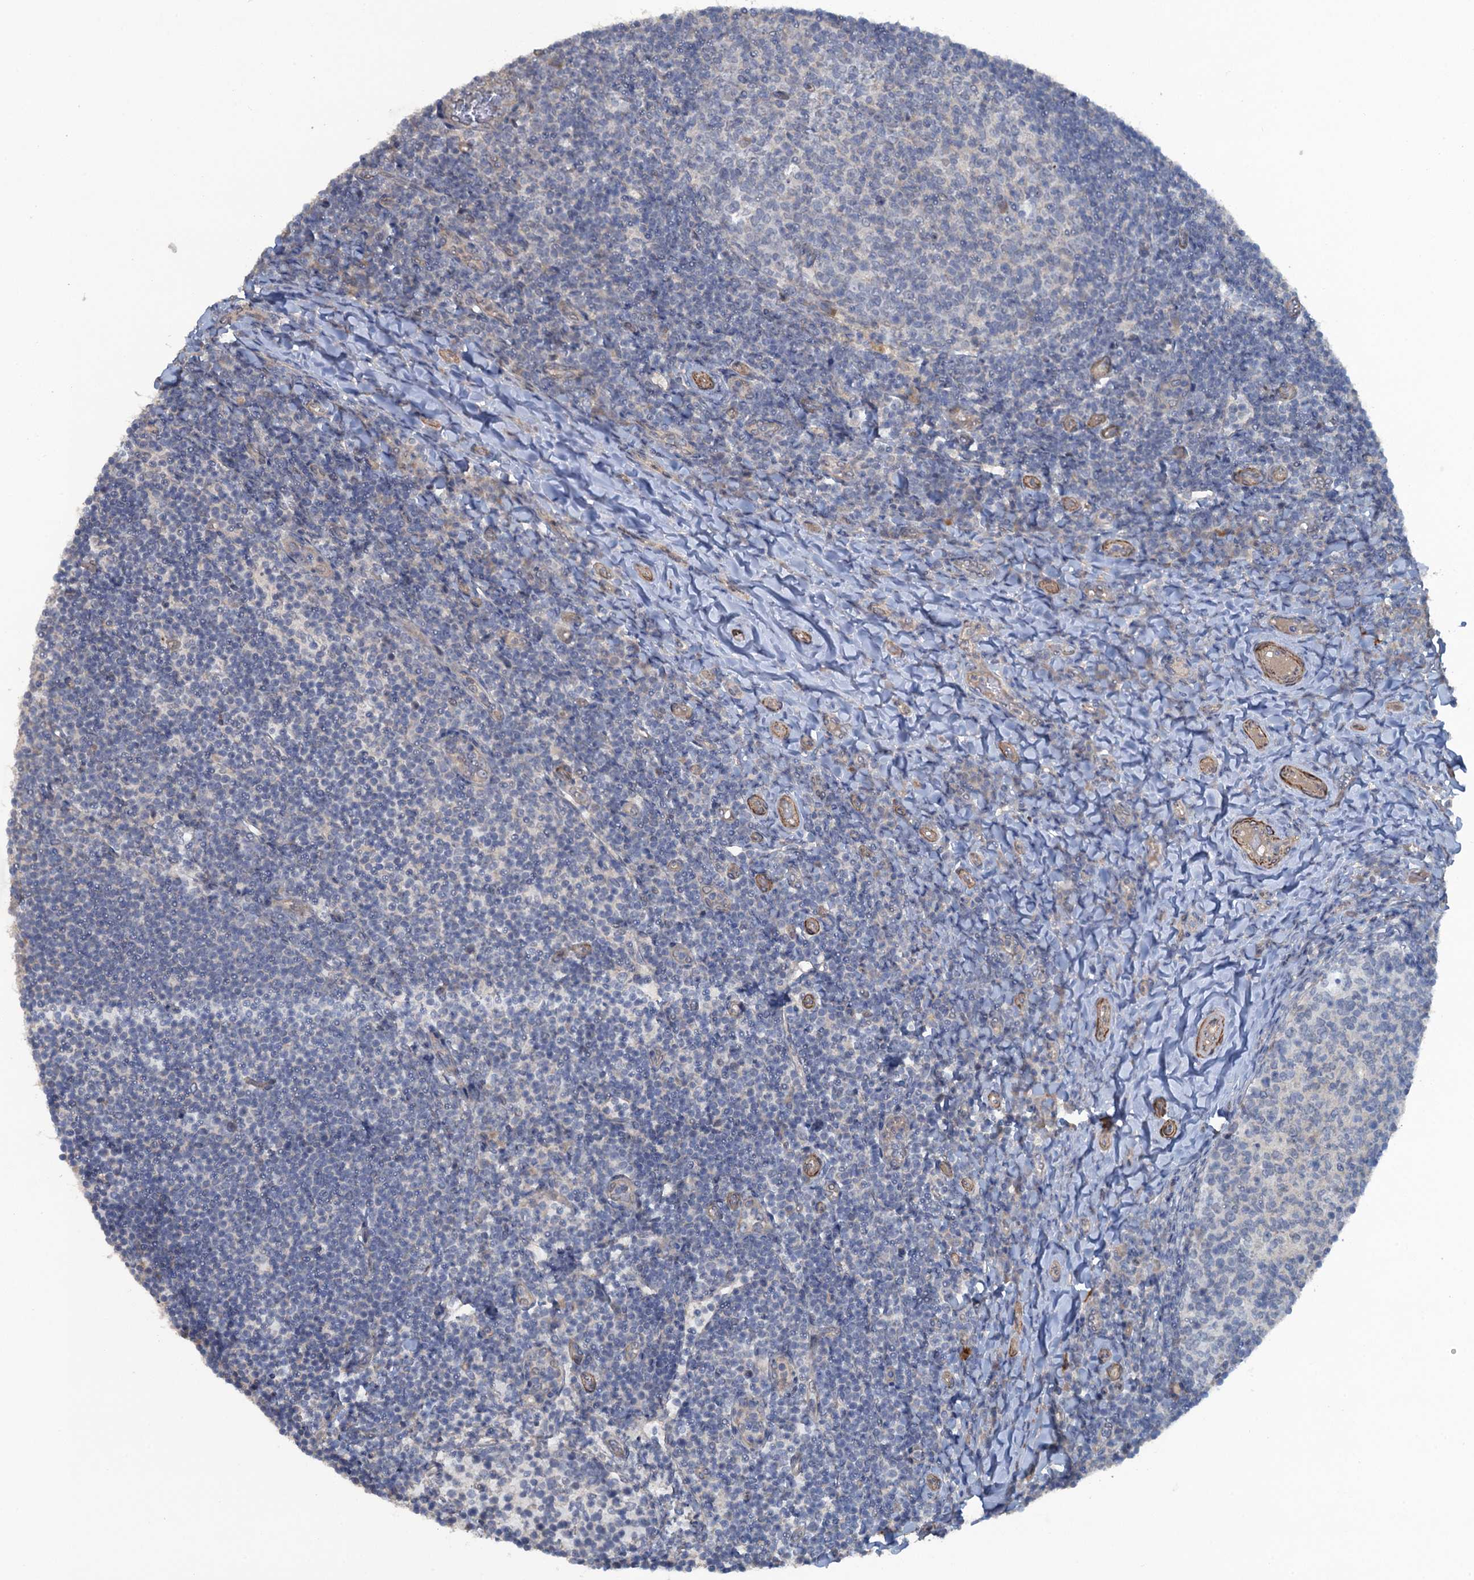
{"staining": {"intensity": "negative", "quantity": "none", "location": "none"}, "tissue": "tonsil", "cell_type": "Germinal center cells", "image_type": "normal", "snomed": [{"axis": "morphology", "description": "Normal tissue, NOS"}, {"axis": "topography", "description": "Tonsil"}], "caption": "DAB (3,3'-diaminobenzidine) immunohistochemical staining of normal tonsil reveals no significant positivity in germinal center cells. The staining was performed using DAB (3,3'-diaminobenzidine) to visualize the protein expression in brown, while the nuclei were stained in blue with hematoxylin (Magnification: 20x).", "gene": "MYO16", "patient": {"sex": "female", "age": 10}}